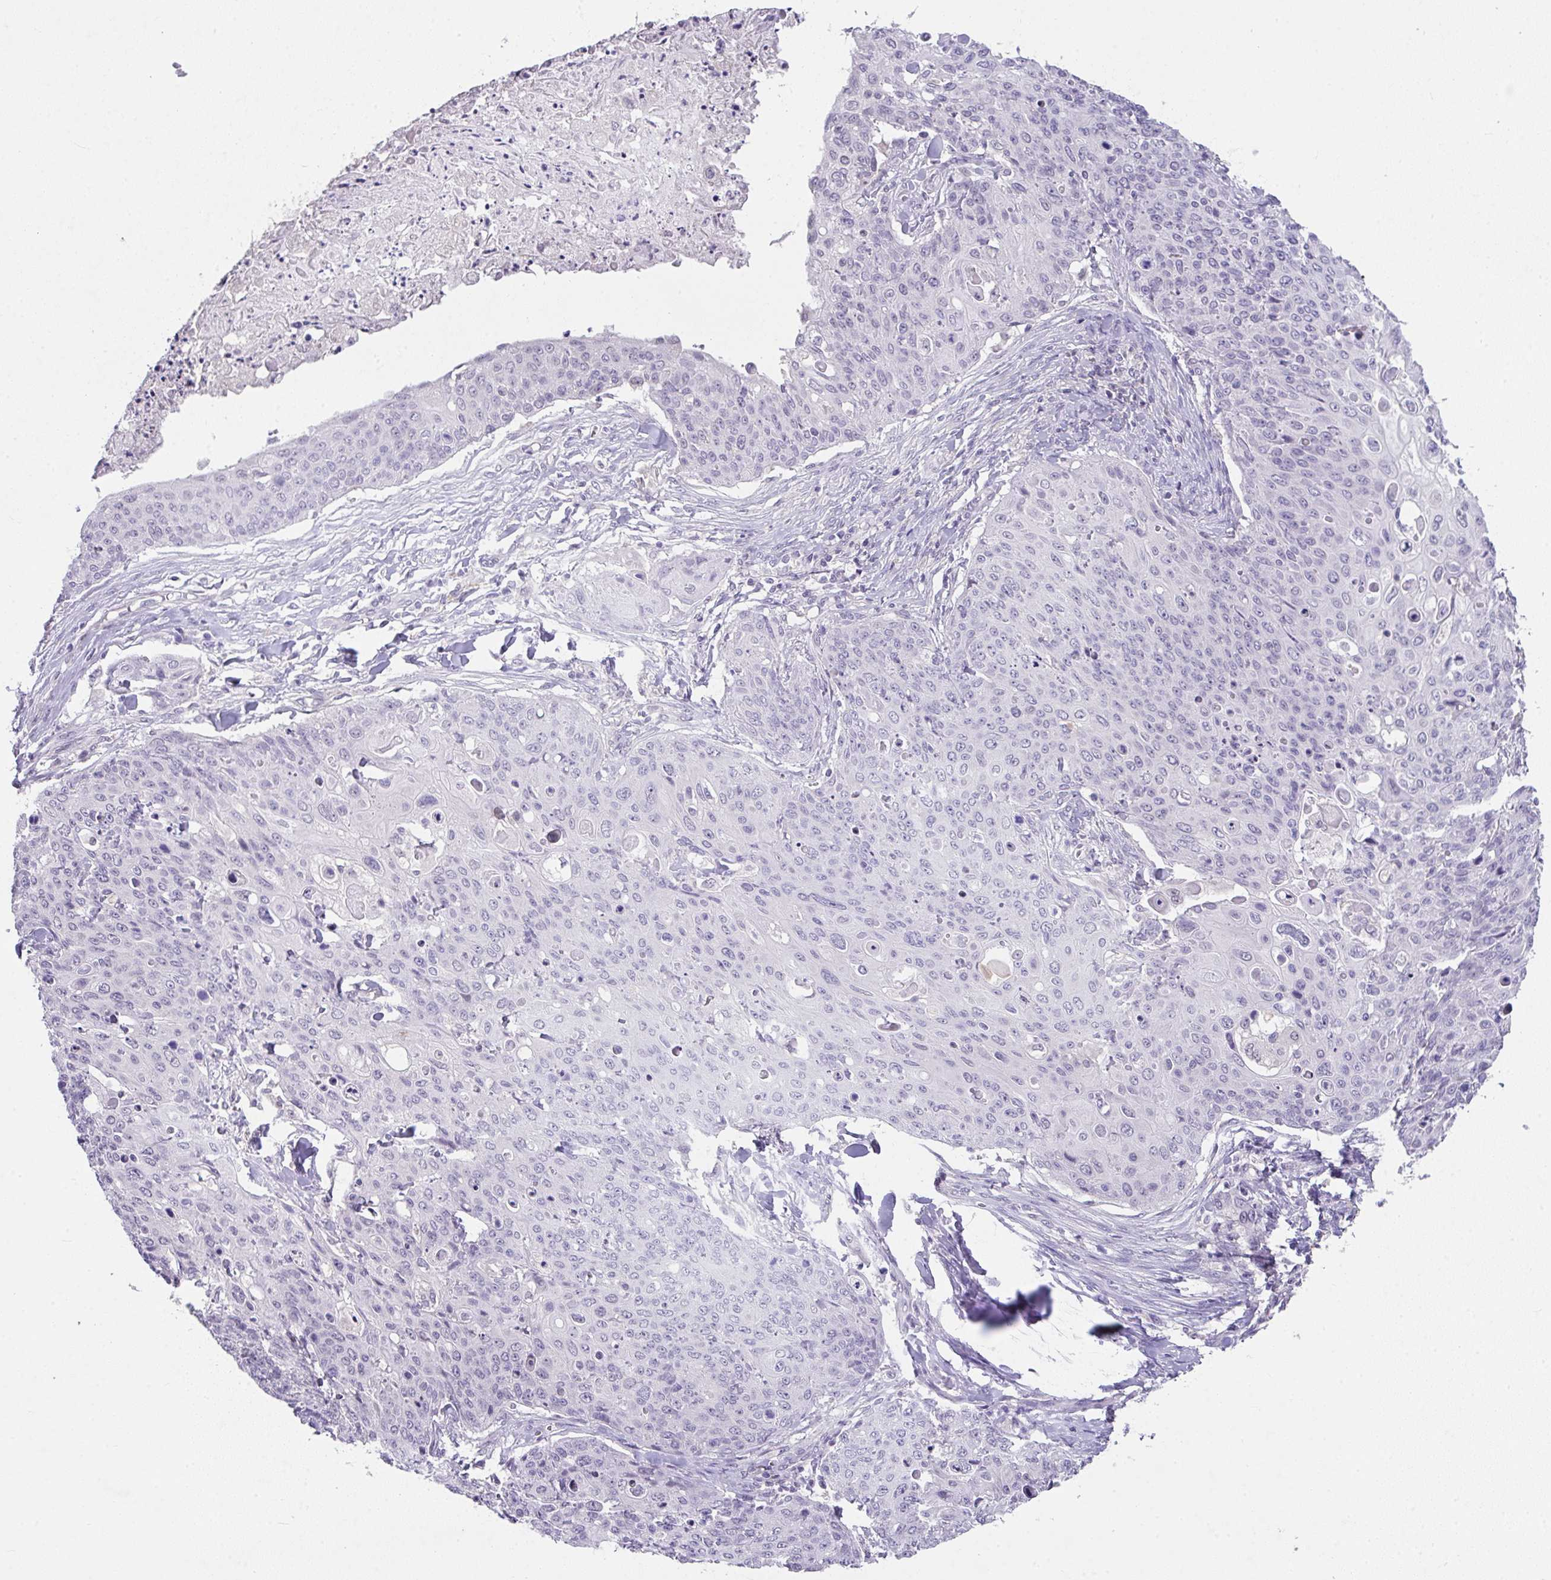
{"staining": {"intensity": "negative", "quantity": "none", "location": "none"}, "tissue": "skin cancer", "cell_type": "Tumor cells", "image_type": "cancer", "snomed": [{"axis": "morphology", "description": "Squamous cell carcinoma, NOS"}, {"axis": "topography", "description": "Skin"}, {"axis": "topography", "description": "Vulva"}], "caption": "IHC of skin cancer (squamous cell carcinoma) shows no staining in tumor cells.", "gene": "GLTPD2", "patient": {"sex": "female", "age": 85}}